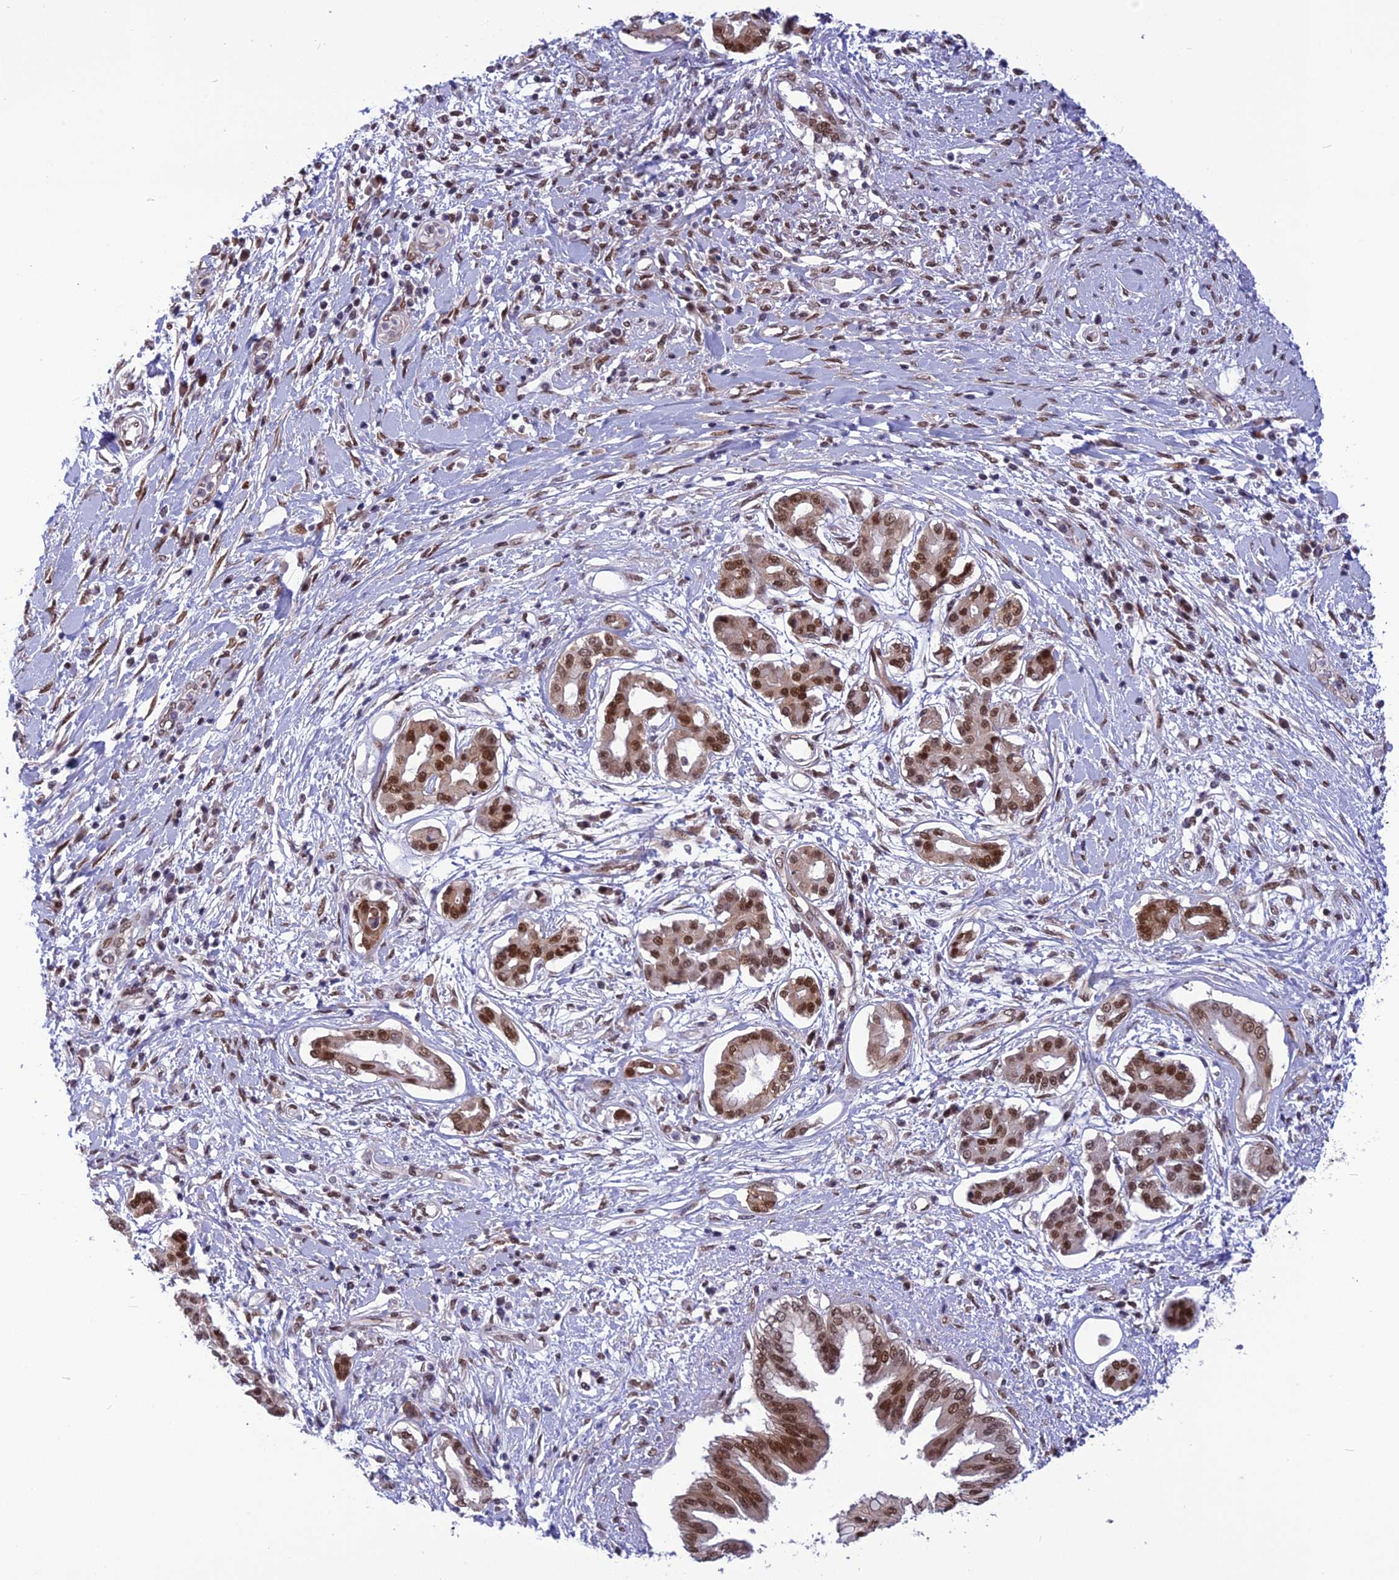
{"staining": {"intensity": "moderate", "quantity": ">75%", "location": "nuclear"}, "tissue": "pancreatic cancer", "cell_type": "Tumor cells", "image_type": "cancer", "snomed": [{"axis": "morphology", "description": "Adenocarcinoma, NOS"}, {"axis": "topography", "description": "Pancreas"}], "caption": "IHC of pancreatic cancer (adenocarcinoma) displays medium levels of moderate nuclear staining in approximately >75% of tumor cells.", "gene": "RTRAF", "patient": {"sex": "female", "age": 56}}